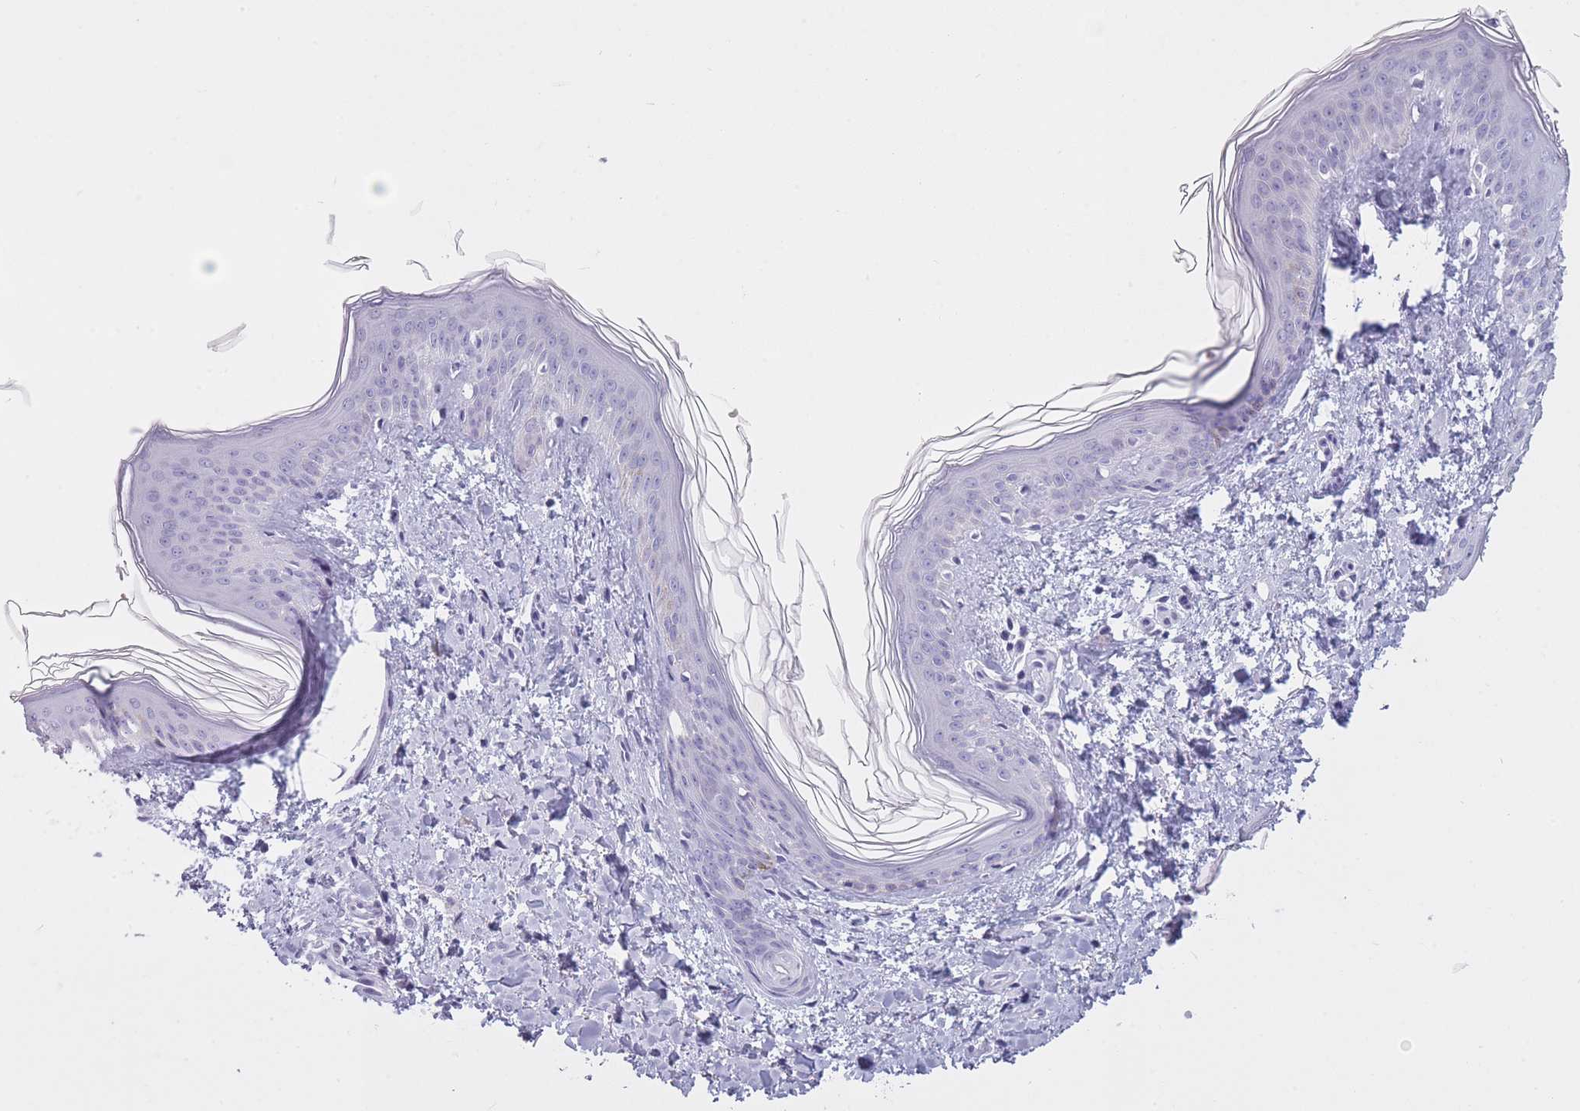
{"staining": {"intensity": "negative", "quantity": "none", "location": "none"}, "tissue": "skin", "cell_type": "Fibroblasts", "image_type": "normal", "snomed": [{"axis": "morphology", "description": "Normal tissue, NOS"}, {"axis": "topography", "description": "Skin"}], "caption": "High magnification brightfield microscopy of normal skin stained with DAB (brown) and counterstained with hematoxylin (blue): fibroblasts show no significant expression.", "gene": "GOLGA6A", "patient": {"sex": "female", "age": 41}}